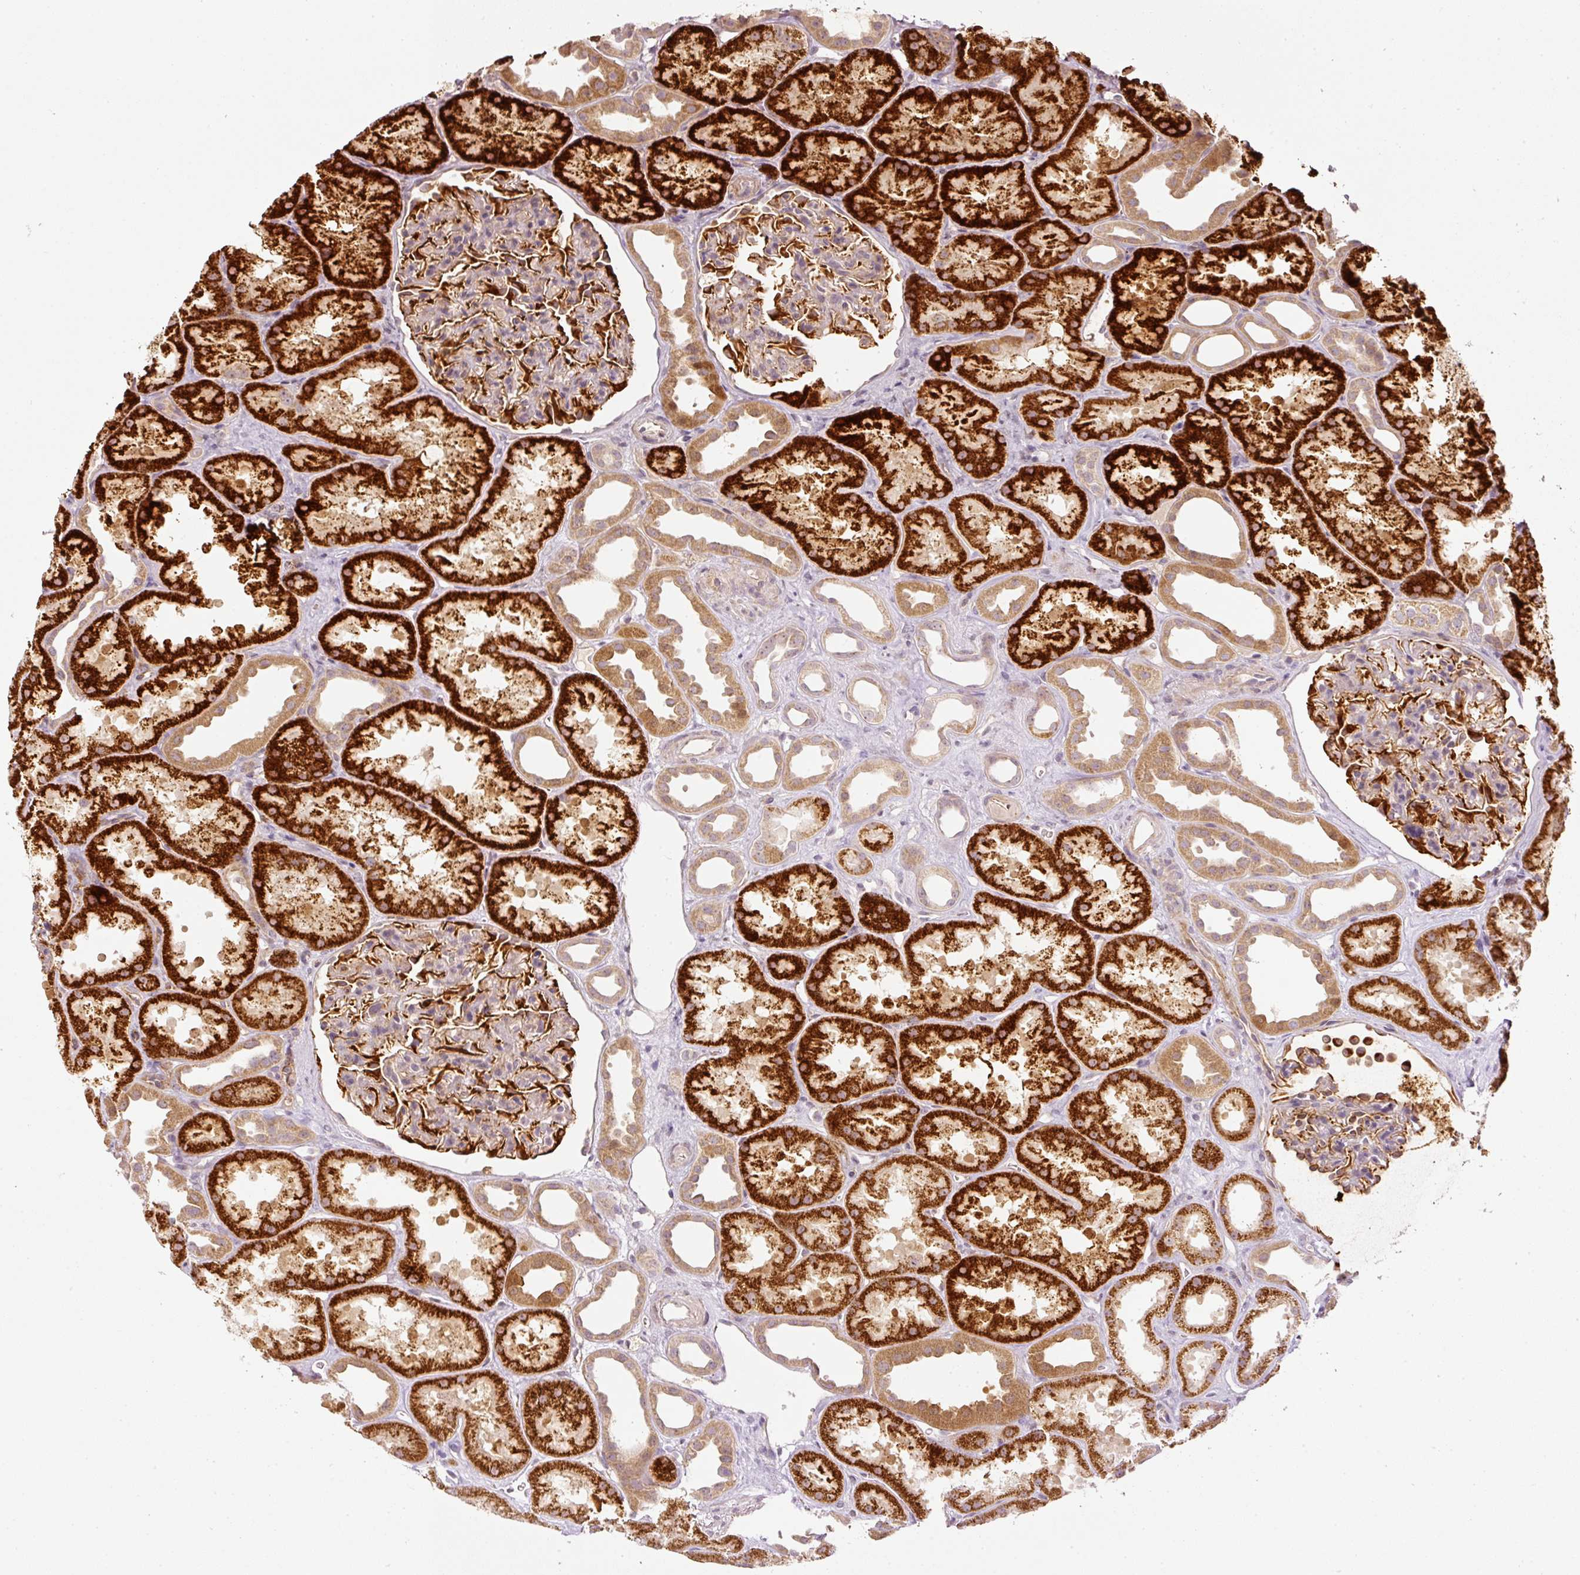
{"staining": {"intensity": "moderate", "quantity": "25%-75%", "location": "cytoplasmic/membranous"}, "tissue": "kidney", "cell_type": "Cells in glomeruli", "image_type": "normal", "snomed": [{"axis": "morphology", "description": "Normal tissue, NOS"}, {"axis": "topography", "description": "Kidney"}], "caption": "DAB immunohistochemical staining of unremarkable human kidney displays moderate cytoplasmic/membranous protein positivity in approximately 25%-75% of cells in glomeruli. (DAB IHC with brightfield microscopy, high magnification).", "gene": "CDC20B", "patient": {"sex": "male", "age": 61}}